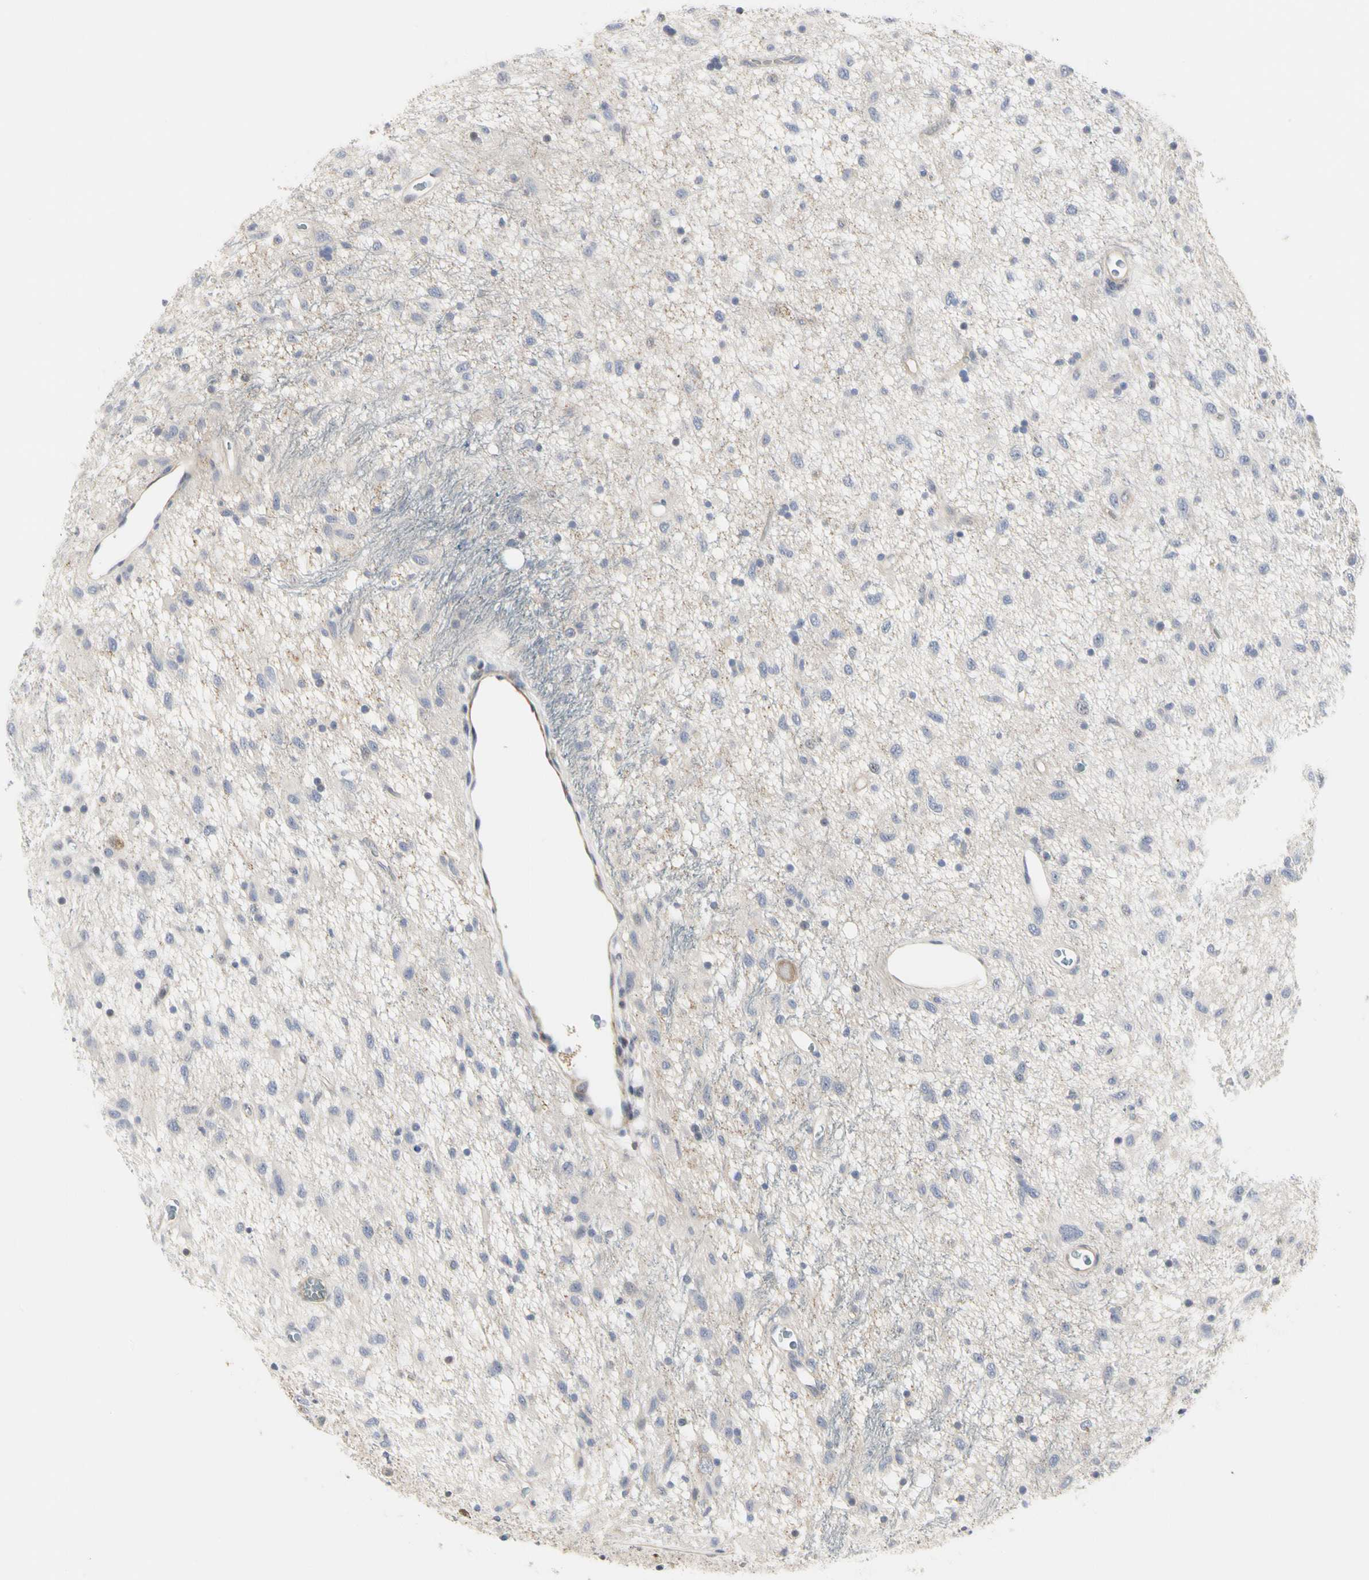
{"staining": {"intensity": "weak", "quantity": "<25%", "location": "cytoplasmic/membranous"}, "tissue": "glioma", "cell_type": "Tumor cells", "image_type": "cancer", "snomed": [{"axis": "morphology", "description": "Glioma, malignant, Low grade"}, {"axis": "topography", "description": "Brain"}], "caption": "This is a micrograph of IHC staining of malignant low-grade glioma, which shows no expression in tumor cells.", "gene": "SHANK2", "patient": {"sex": "male", "age": 77}}